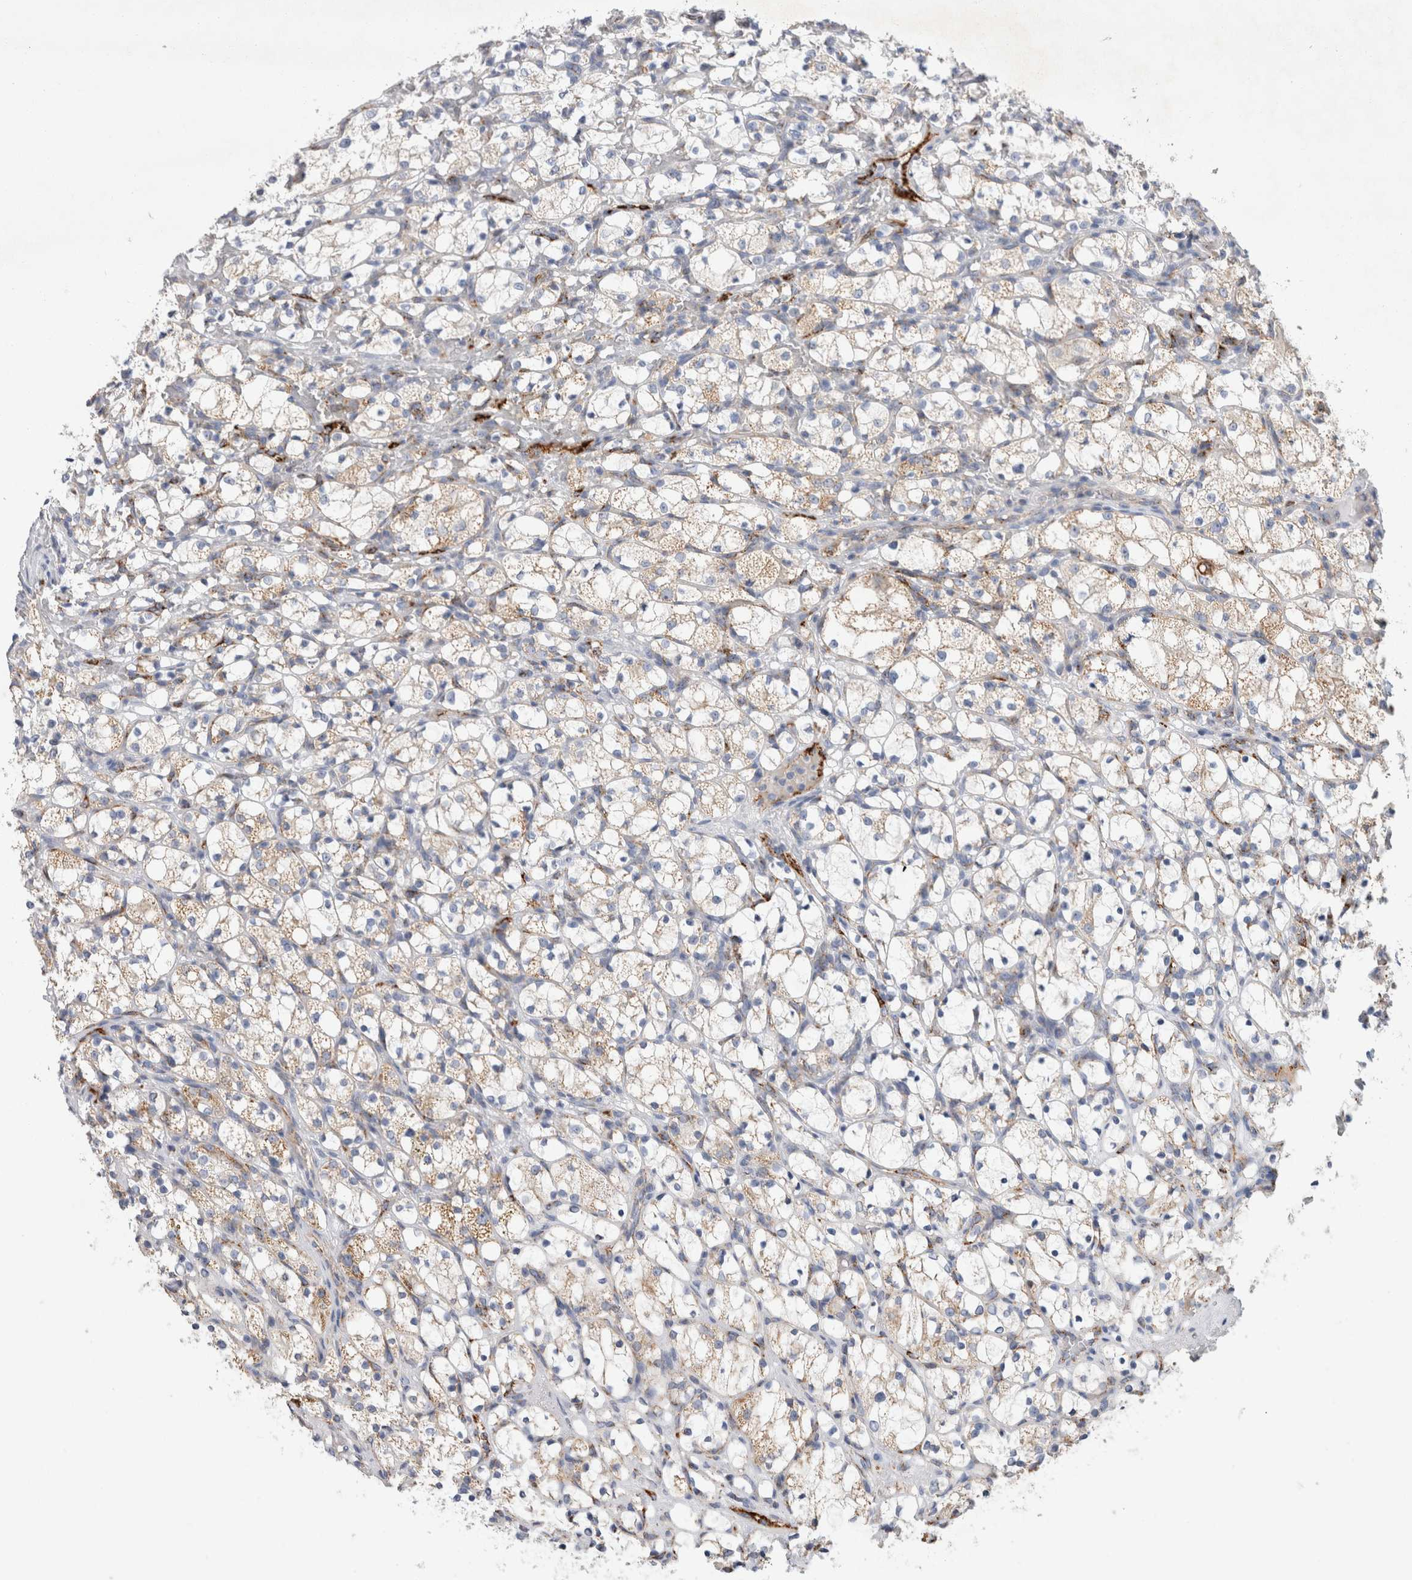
{"staining": {"intensity": "weak", "quantity": "25%-75%", "location": "cytoplasmic/membranous"}, "tissue": "renal cancer", "cell_type": "Tumor cells", "image_type": "cancer", "snomed": [{"axis": "morphology", "description": "Adenocarcinoma, NOS"}, {"axis": "topography", "description": "Kidney"}], "caption": "Tumor cells demonstrate weak cytoplasmic/membranous expression in approximately 25%-75% of cells in renal adenocarcinoma.", "gene": "IARS2", "patient": {"sex": "female", "age": 69}}